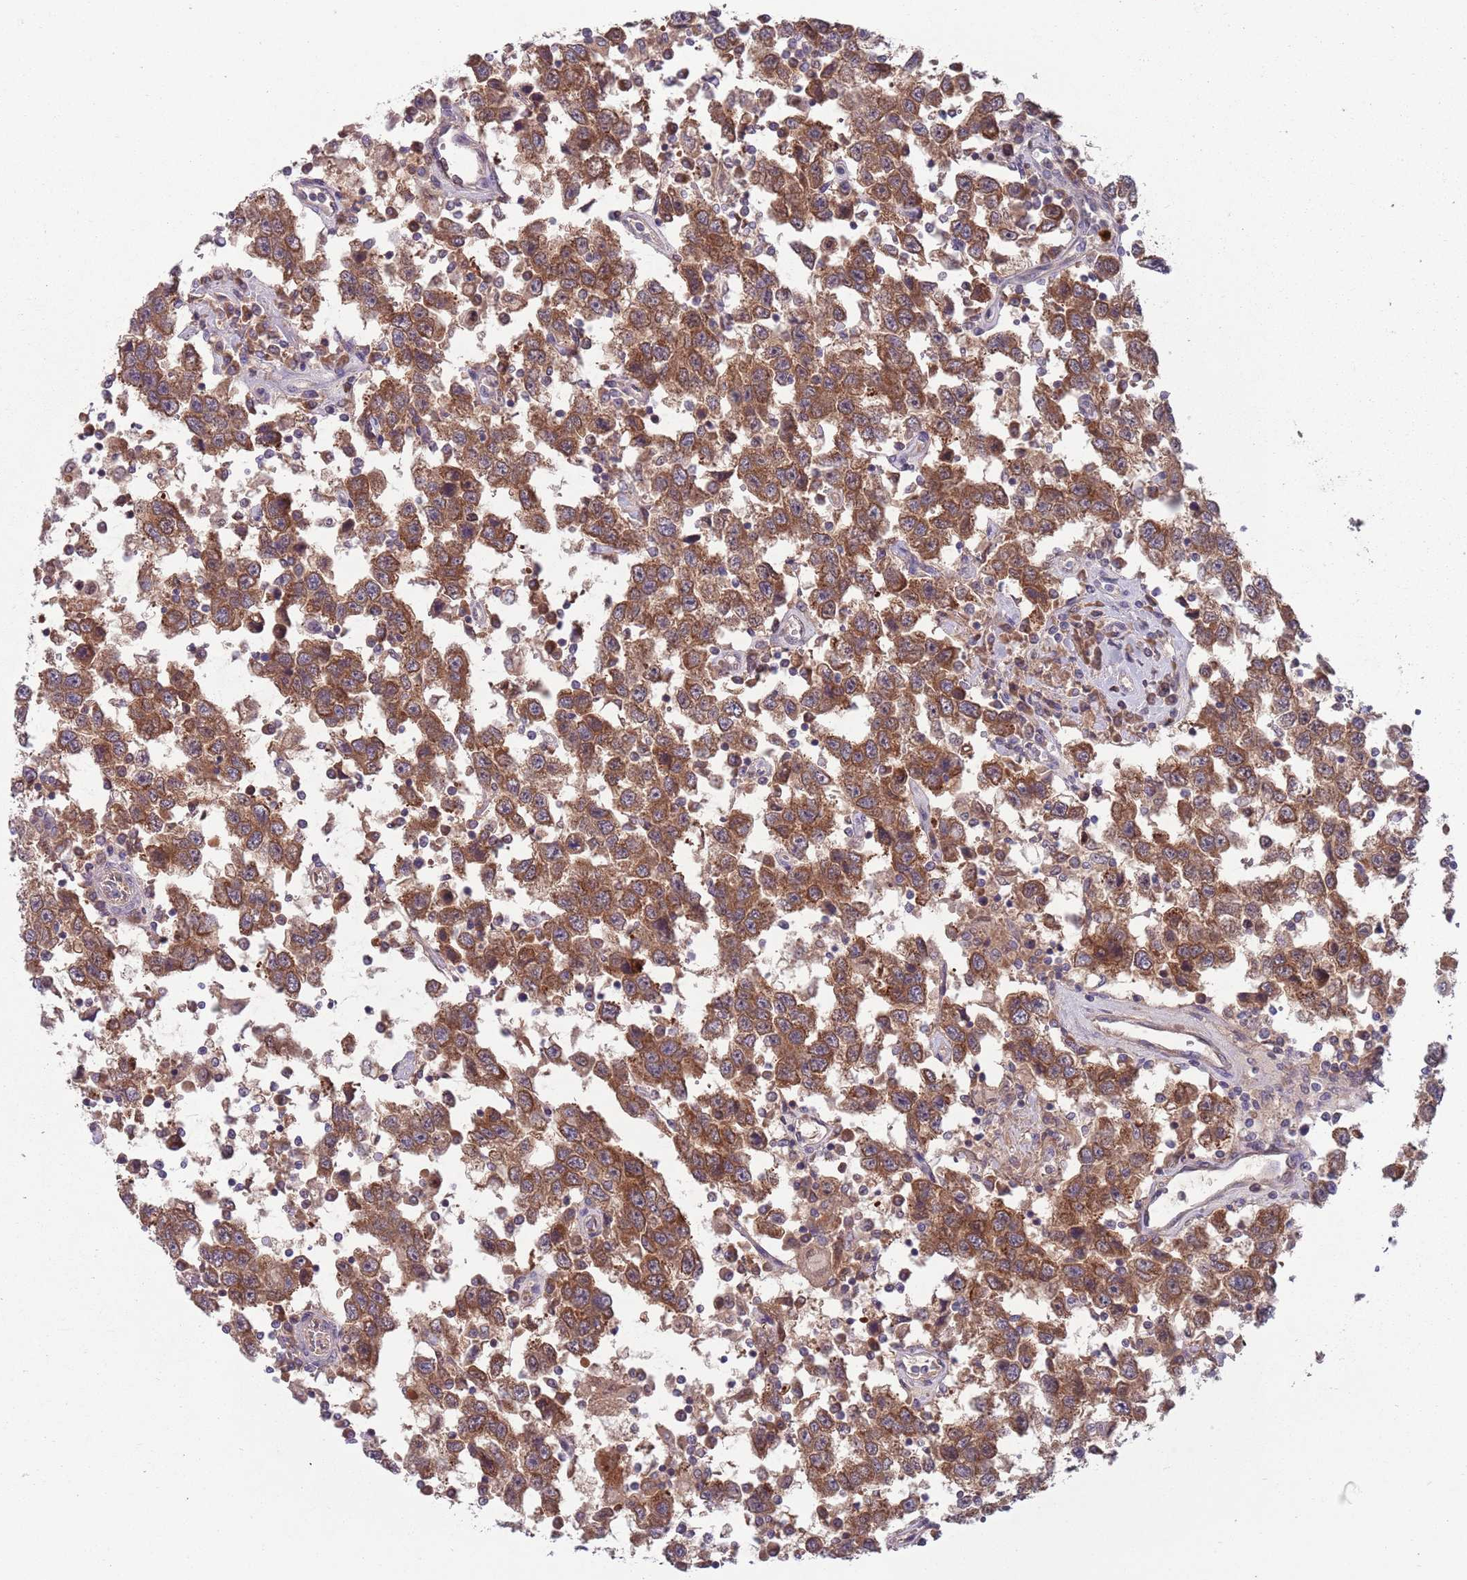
{"staining": {"intensity": "moderate", "quantity": ">75%", "location": "cytoplasmic/membranous"}, "tissue": "testis cancer", "cell_type": "Tumor cells", "image_type": "cancer", "snomed": [{"axis": "morphology", "description": "Seminoma, NOS"}, {"axis": "topography", "description": "Testis"}], "caption": "DAB (3,3'-diaminobenzidine) immunohistochemical staining of human testis seminoma exhibits moderate cytoplasmic/membranous protein positivity in about >75% of tumor cells.", "gene": "TYW1", "patient": {"sex": "male", "age": 41}}